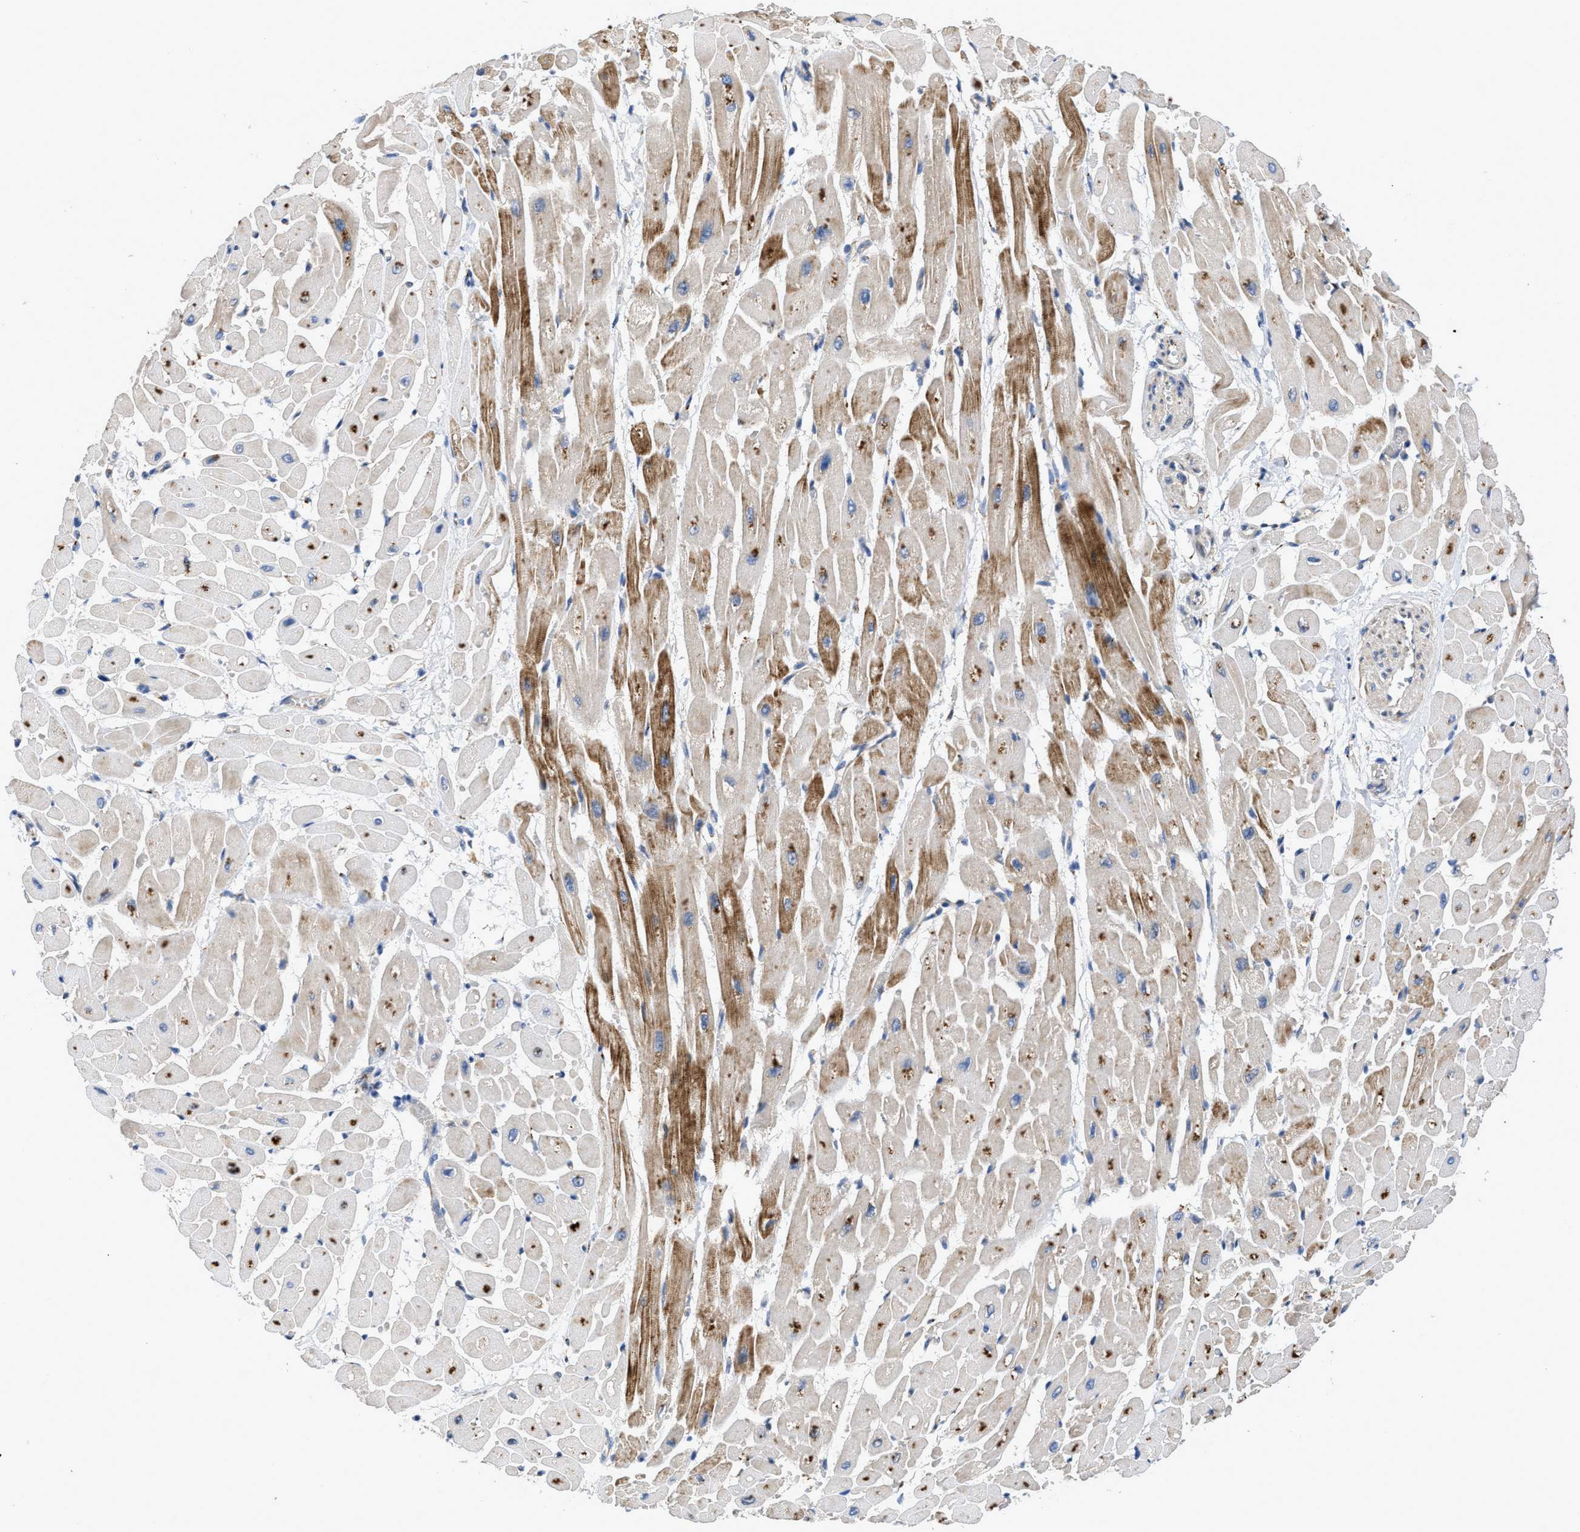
{"staining": {"intensity": "moderate", "quantity": "25%-75%", "location": "cytoplasmic/membranous"}, "tissue": "heart muscle", "cell_type": "Cardiomyocytes", "image_type": "normal", "snomed": [{"axis": "morphology", "description": "Normal tissue, NOS"}, {"axis": "topography", "description": "Heart"}], "caption": "Immunohistochemistry (IHC) staining of unremarkable heart muscle, which reveals medium levels of moderate cytoplasmic/membranous staining in approximately 25%-75% of cardiomyocytes indicating moderate cytoplasmic/membranous protein positivity. The staining was performed using DAB (3,3'-diaminobenzidine) (brown) for protein detection and nuclei were counterstained in hematoxylin (blue).", "gene": "SIK2", "patient": {"sex": "male", "age": 45}}